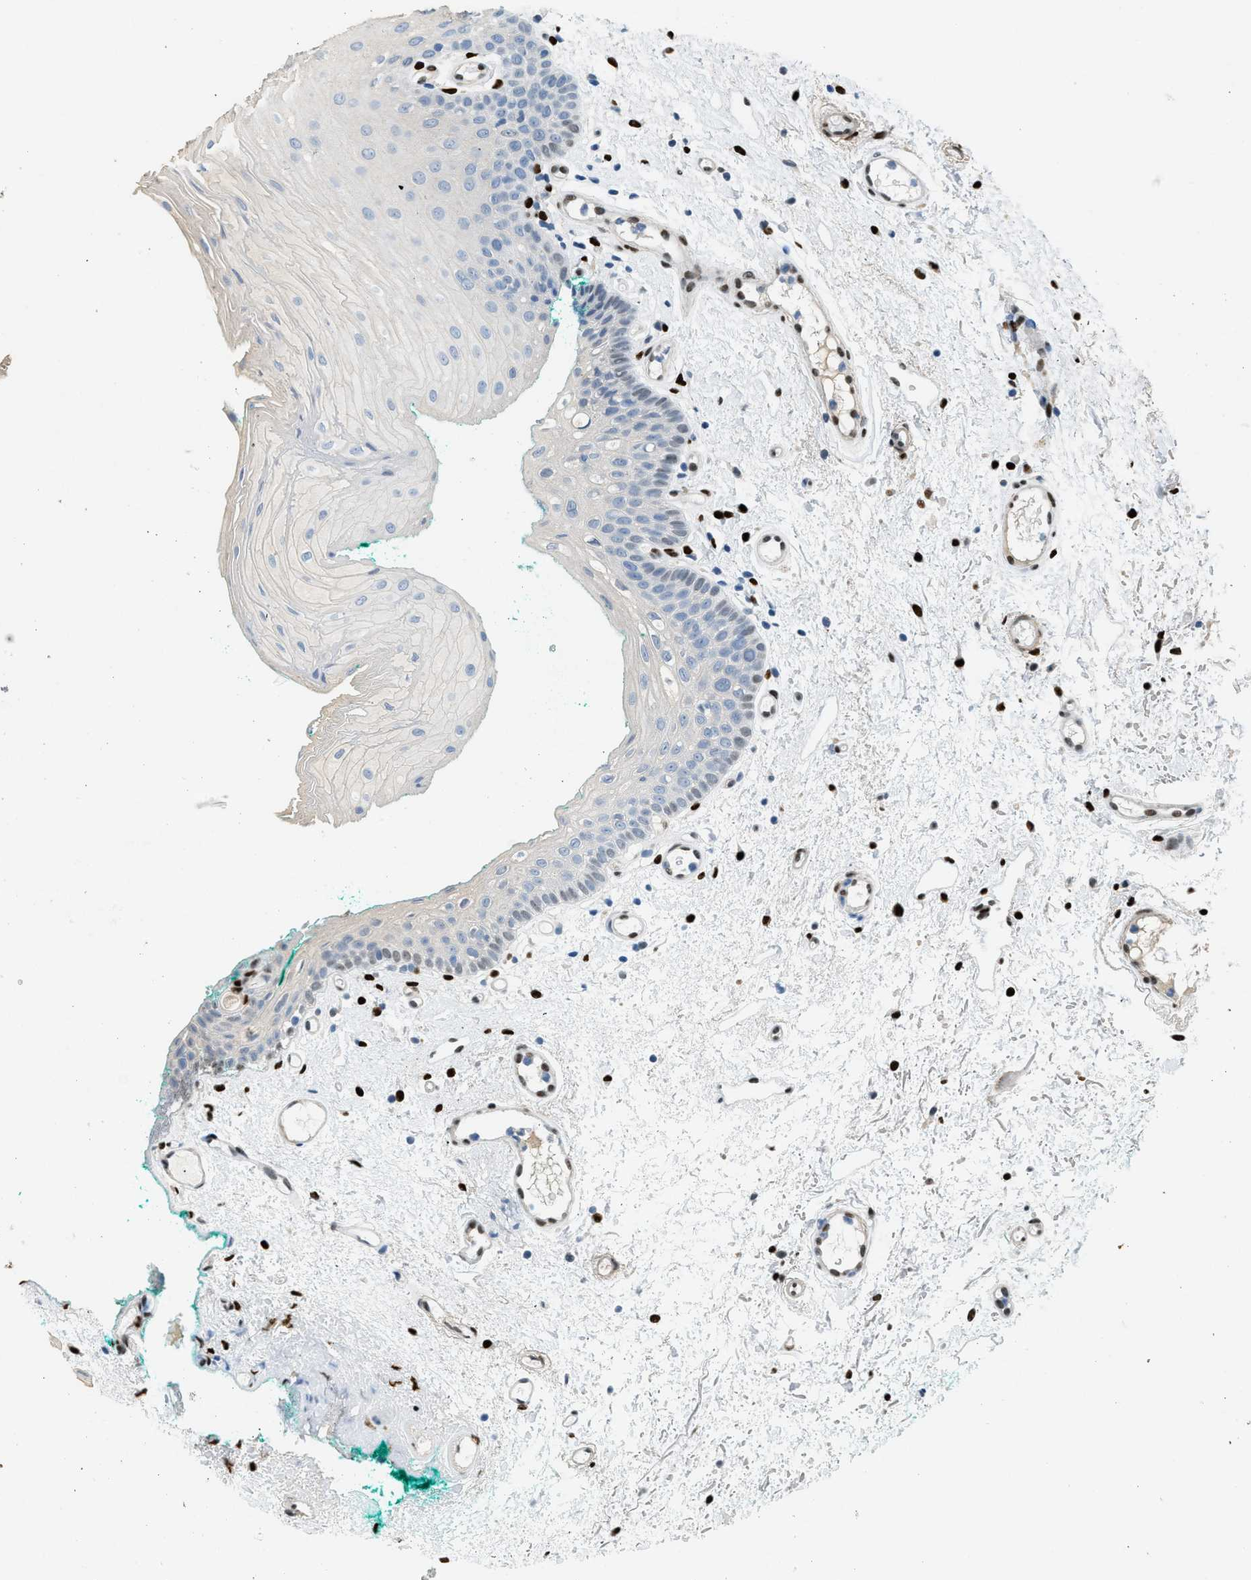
{"staining": {"intensity": "negative", "quantity": "none", "location": "none"}, "tissue": "oral mucosa", "cell_type": "Squamous epithelial cells", "image_type": "normal", "snomed": [{"axis": "morphology", "description": "Normal tissue, NOS"}, {"axis": "morphology", "description": "Squamous cell carcinoma, NOS"}, {"axis": "topography", "description": "Oral tissue"}, {"axis": "topography", "description": "Salivary gland"}, {"axis": "topography", "description": "Head-Neck"}], "caption": "Squamous epithelial cells are negative for brown protein staining in unremarkable oral mucosa. (Brightfield microscopy of DAB IHC at high magnification).", "gene": "ZBTB20", "patient": {"sex": "female", "age": 62}}